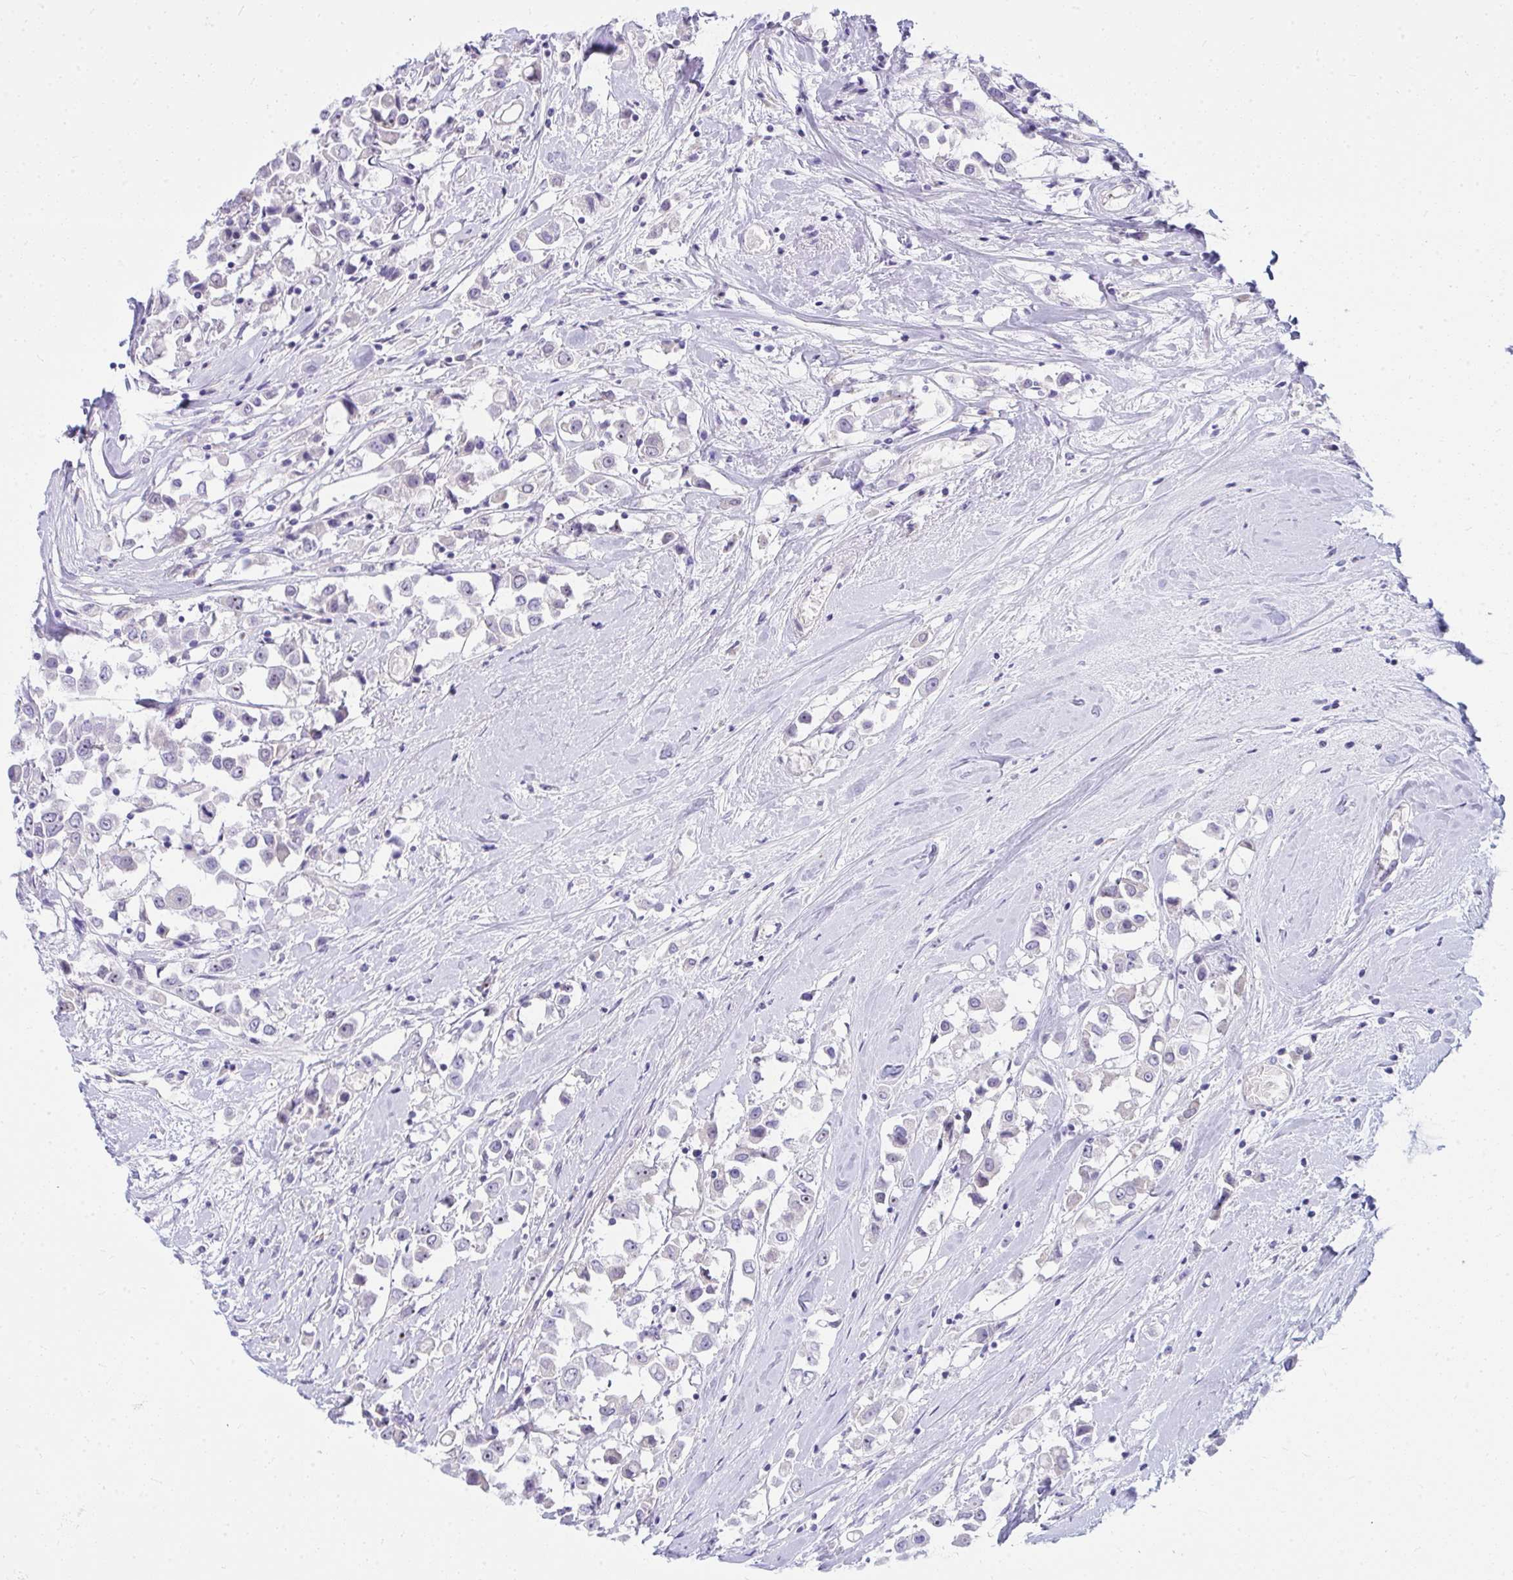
{"staining": {"intensity": "negative", "quantity": "none", "location": "none"}, "tissue": "breast cancer", "cell_type": "Tumor cells", "image_type": "cancer", "snomed": [{"axis": "morphology", "description": "Duct carcinoma"}, {"axis": "topography", "description": "Breast"}], "caption": "High magnification brightfield microscopy of breast cancer stained with DAB (3,3'-diaminobenzidine) (brown) and counterstained with hematoxylin (blue): tumor cells show no significant expression.", "gene": "LRRC36", "patient": {"sex": "female", "age": 61}}